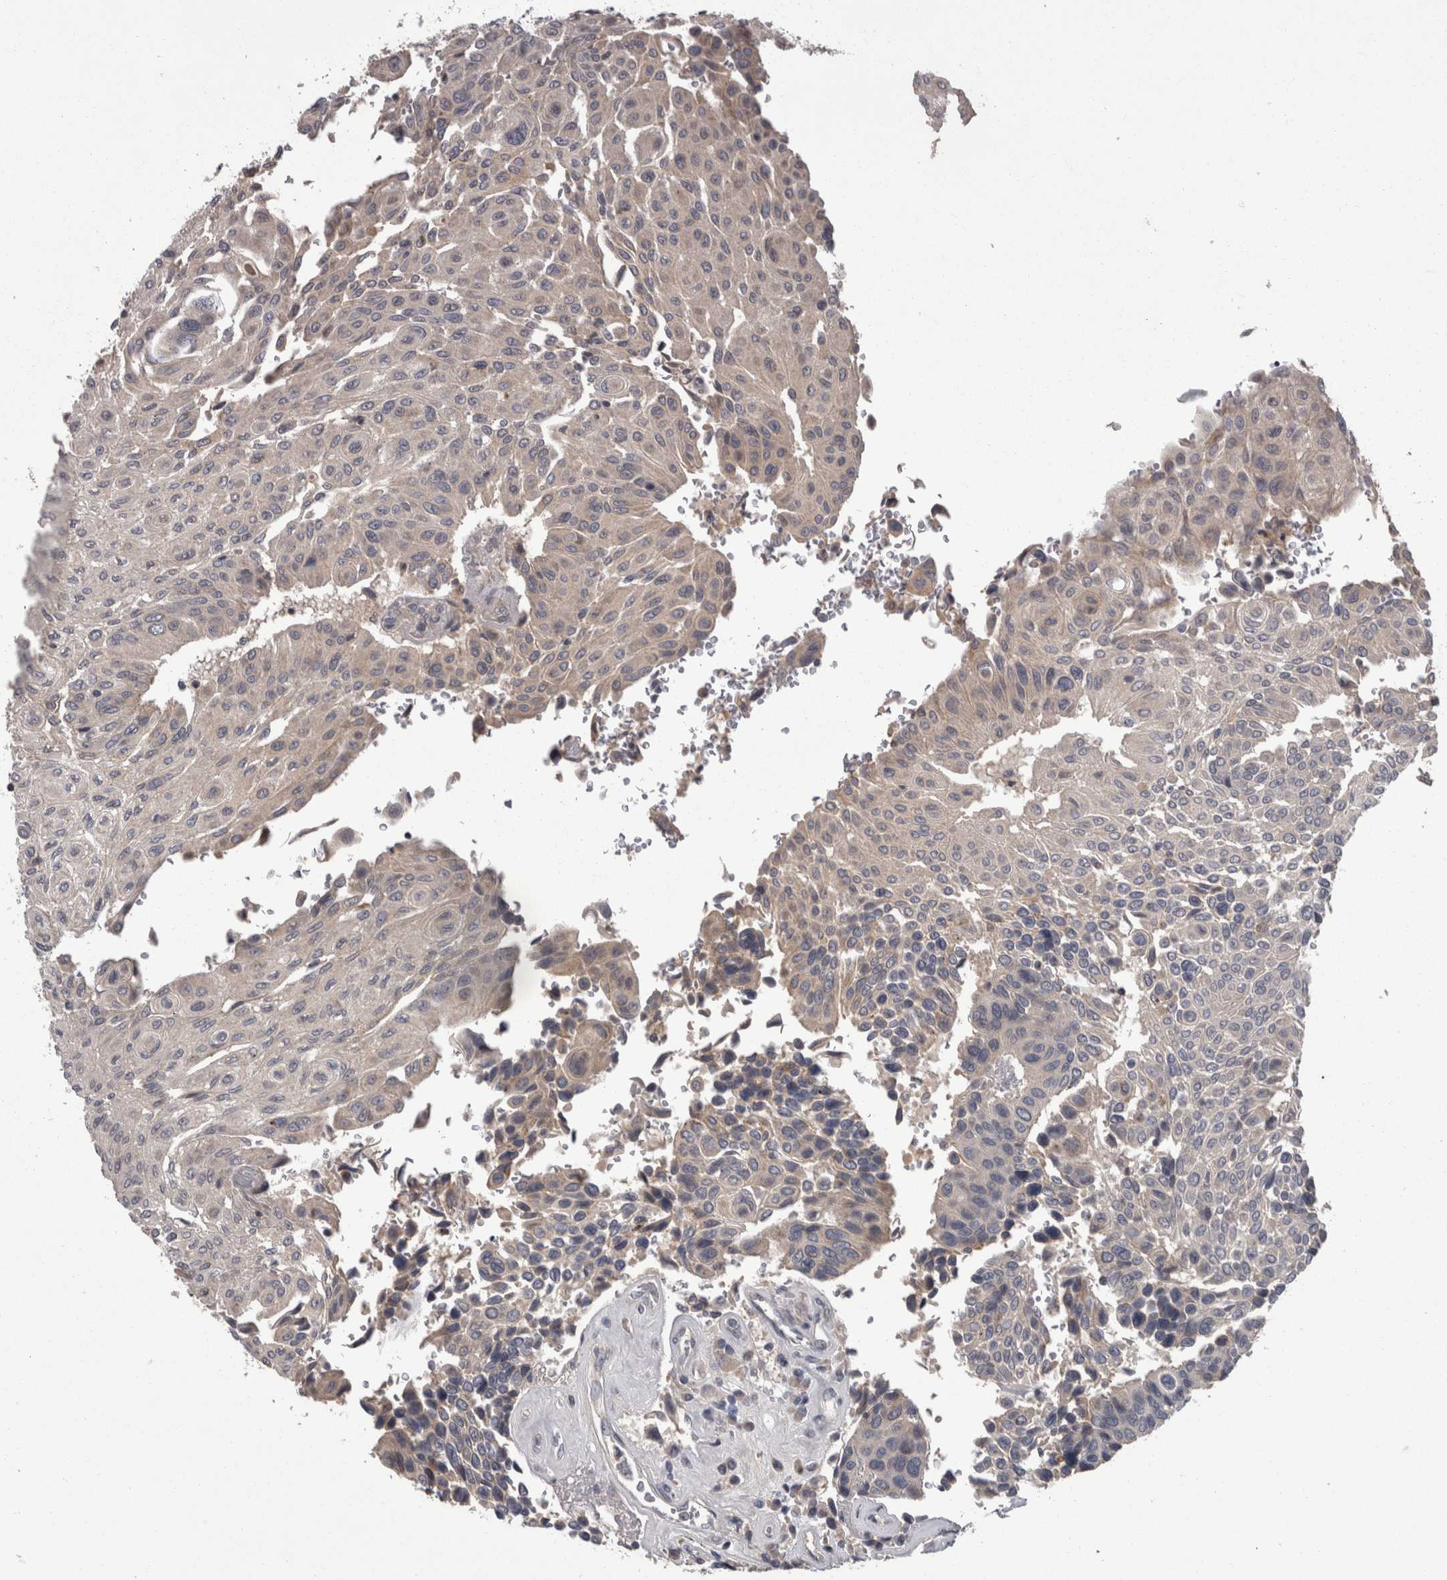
{"staining": {"intensity": "weak", "quantity": "25%-75%", "location": "cytoplasmic/membranous"}, "tissue": "urothelial cancer", "cell_type": "Tumor cells", "image_type": "cancer", "snomed": [{"axis": "morphology", "description": "Urothelial carcinoma, High grade"}, {"axis": "topography", "description": "Urinary bladder"}], "caption": "Urothelial cancer was stained to show a protein in brown. There is low levels of weak cytoplasmic/membranous positivity in about 25%-75% of tumor cells.", "gene": "PON3", "patient": {"sex": "male", "age": 66}}